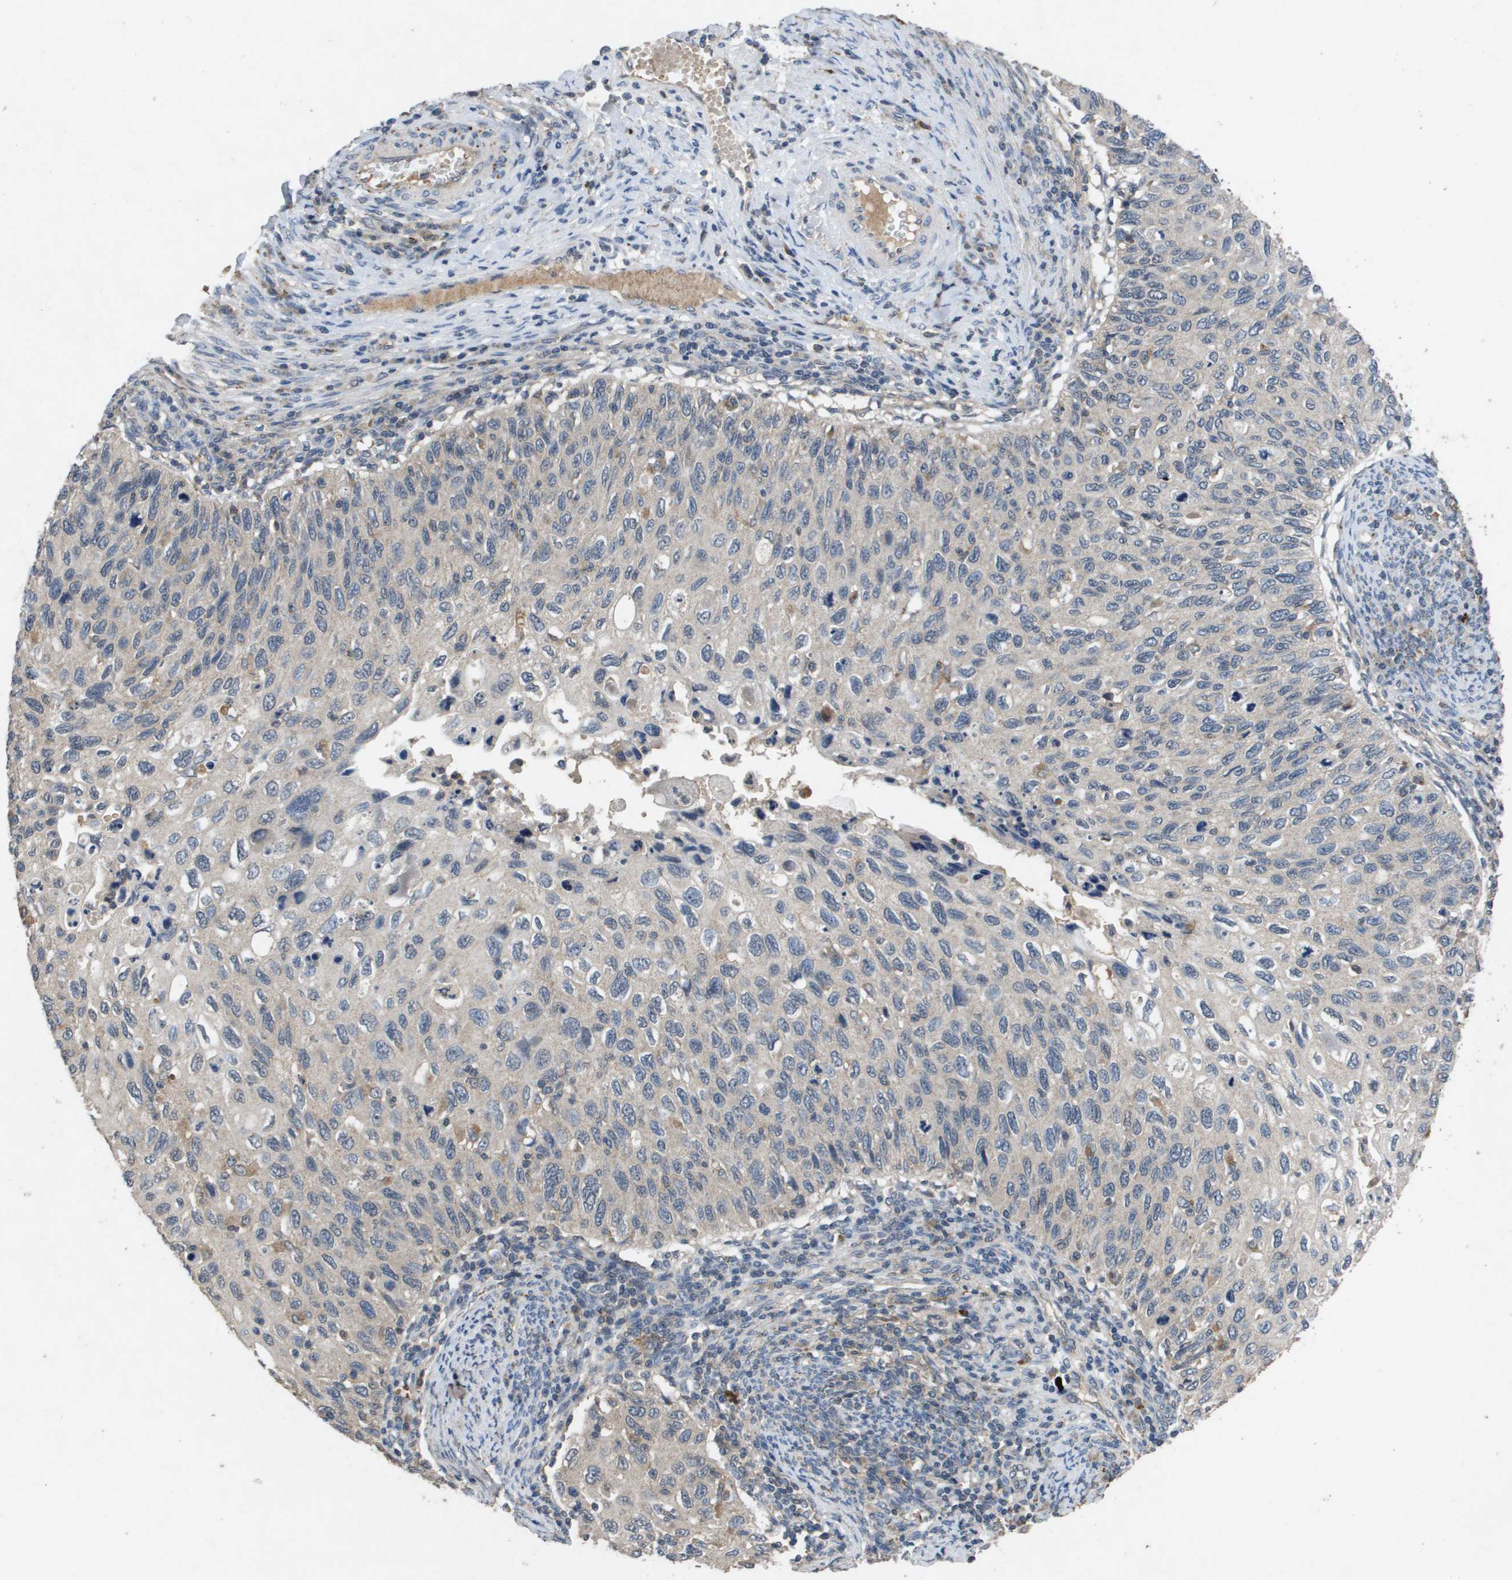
{"staining": {"intensity": "negative", "quantity": "none", "location": "none"}, "tissue": "cervical cancer", "cell_type": "Tumor cells", "image_type": "cancer", "snomed": [{"axis": "morphology", "description": "Squamous cell carcinoma, NOS"}, {"axis": "topography", "description": "Cervix"}], "caption": "IHC of human squamous cell carcinoma (cervical) shows no expression in tumor cells.", "gene": "PROC", "patient": {"sex": "female", "age": 70}}